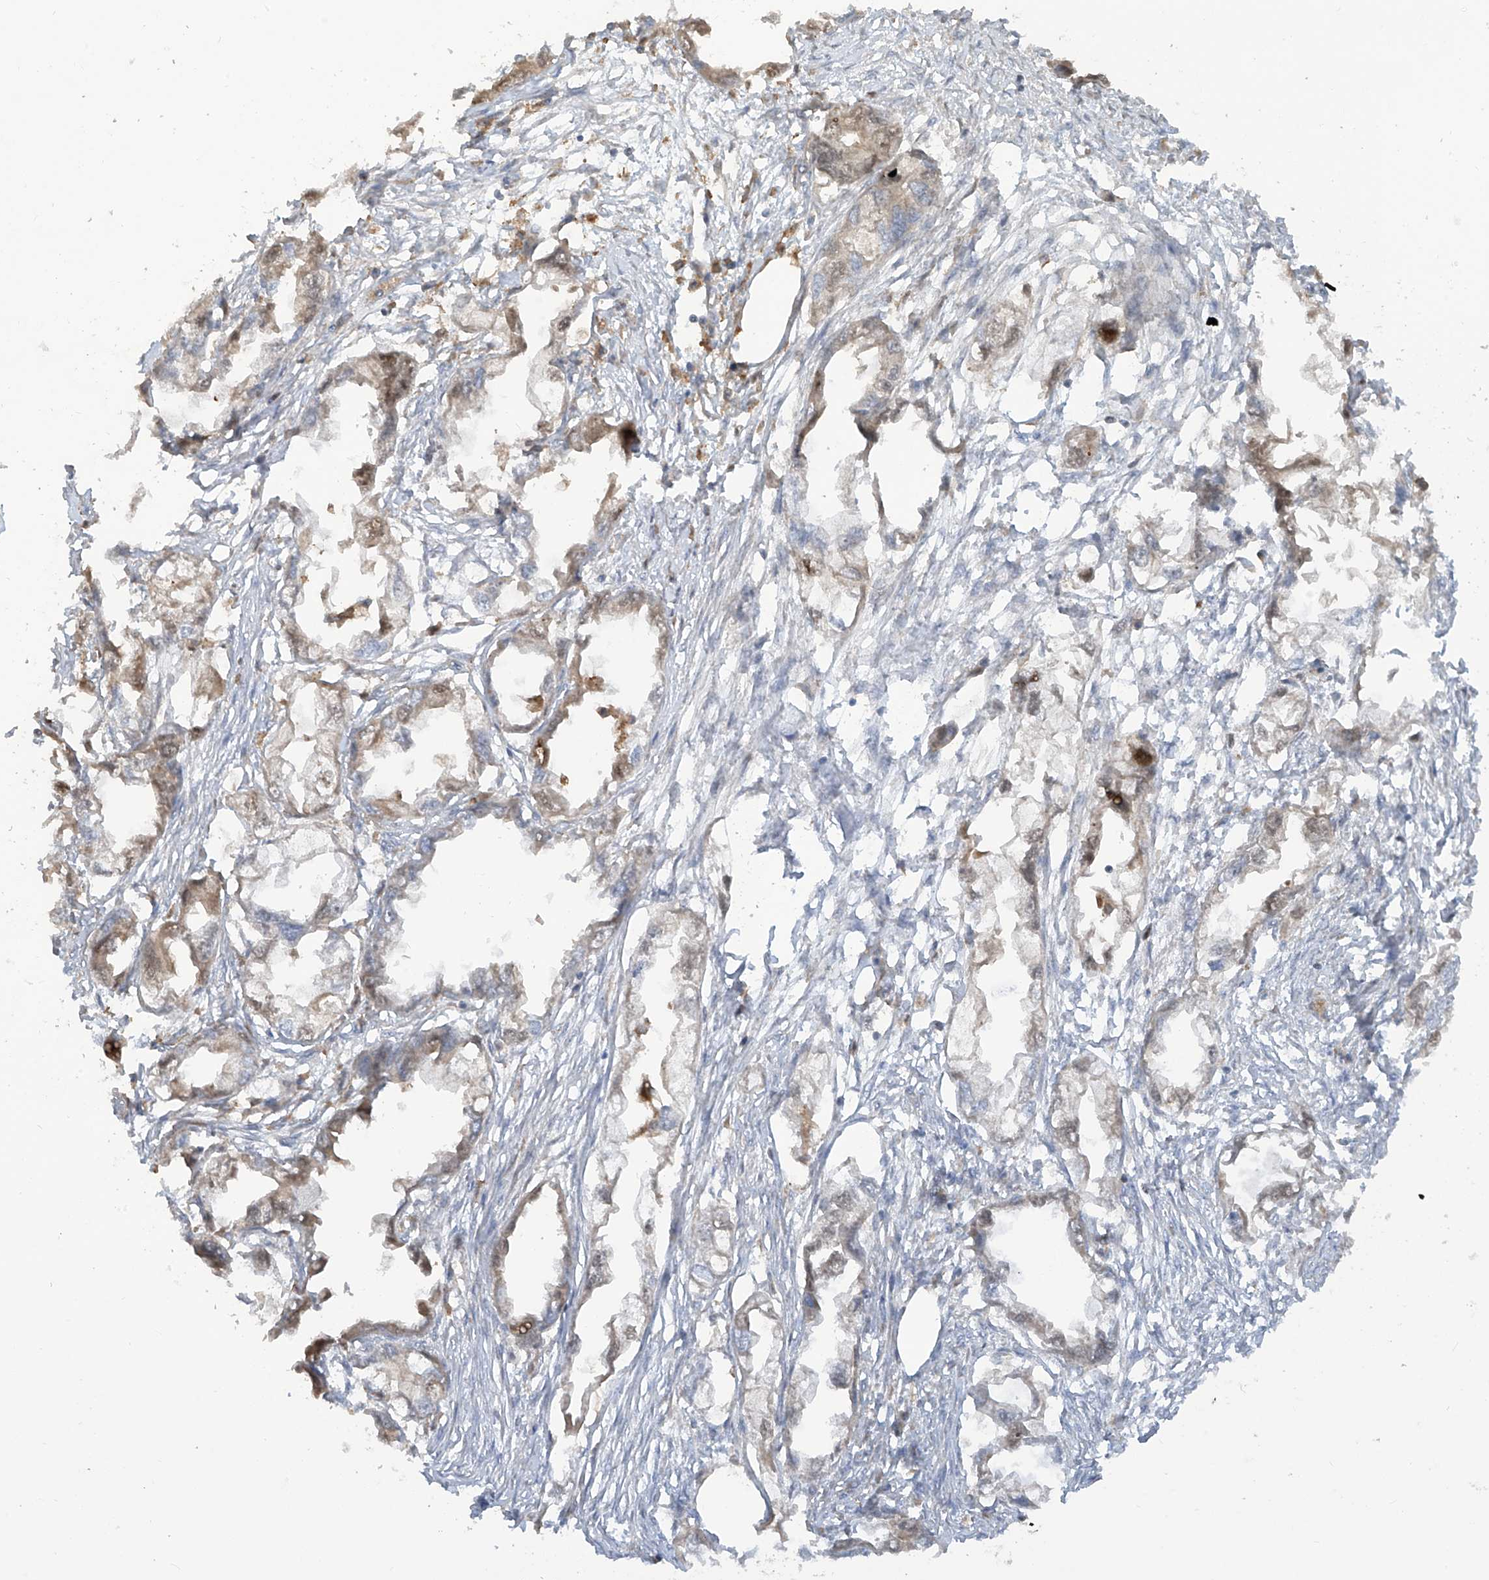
{"staining": {"intensity": "weak", "quantity": ">75%", "location": "cytoplasmic/membranous"}, "tissue": "endometrial cancer", "cell_type": "Tumor cells", "image_type": "cancer", "snomed": [{"axis": "morphology", "description": "Adenocarcinoma, NOS"}, {"axis": "morphology", "description": "Adenocarcinoma, metastatic, NOS"}, {"axis": "topography", "description": "Adipose tissue"}, {"axis": "topography", "description": "Endometrium"}], "caption": "Immunohistochemistry (IHC) image of neoplastic tissue: human endometrial cancer stained using immunohistochemistry (IHC) displays low levels of weak protein expression localized specifically in the cytoplasmic/membranous of tumor cells, appearing as a cytoplasmic/membranous brown color.", "gene": "ENTR1", "patient": {"sex": "female", "age": 67}}